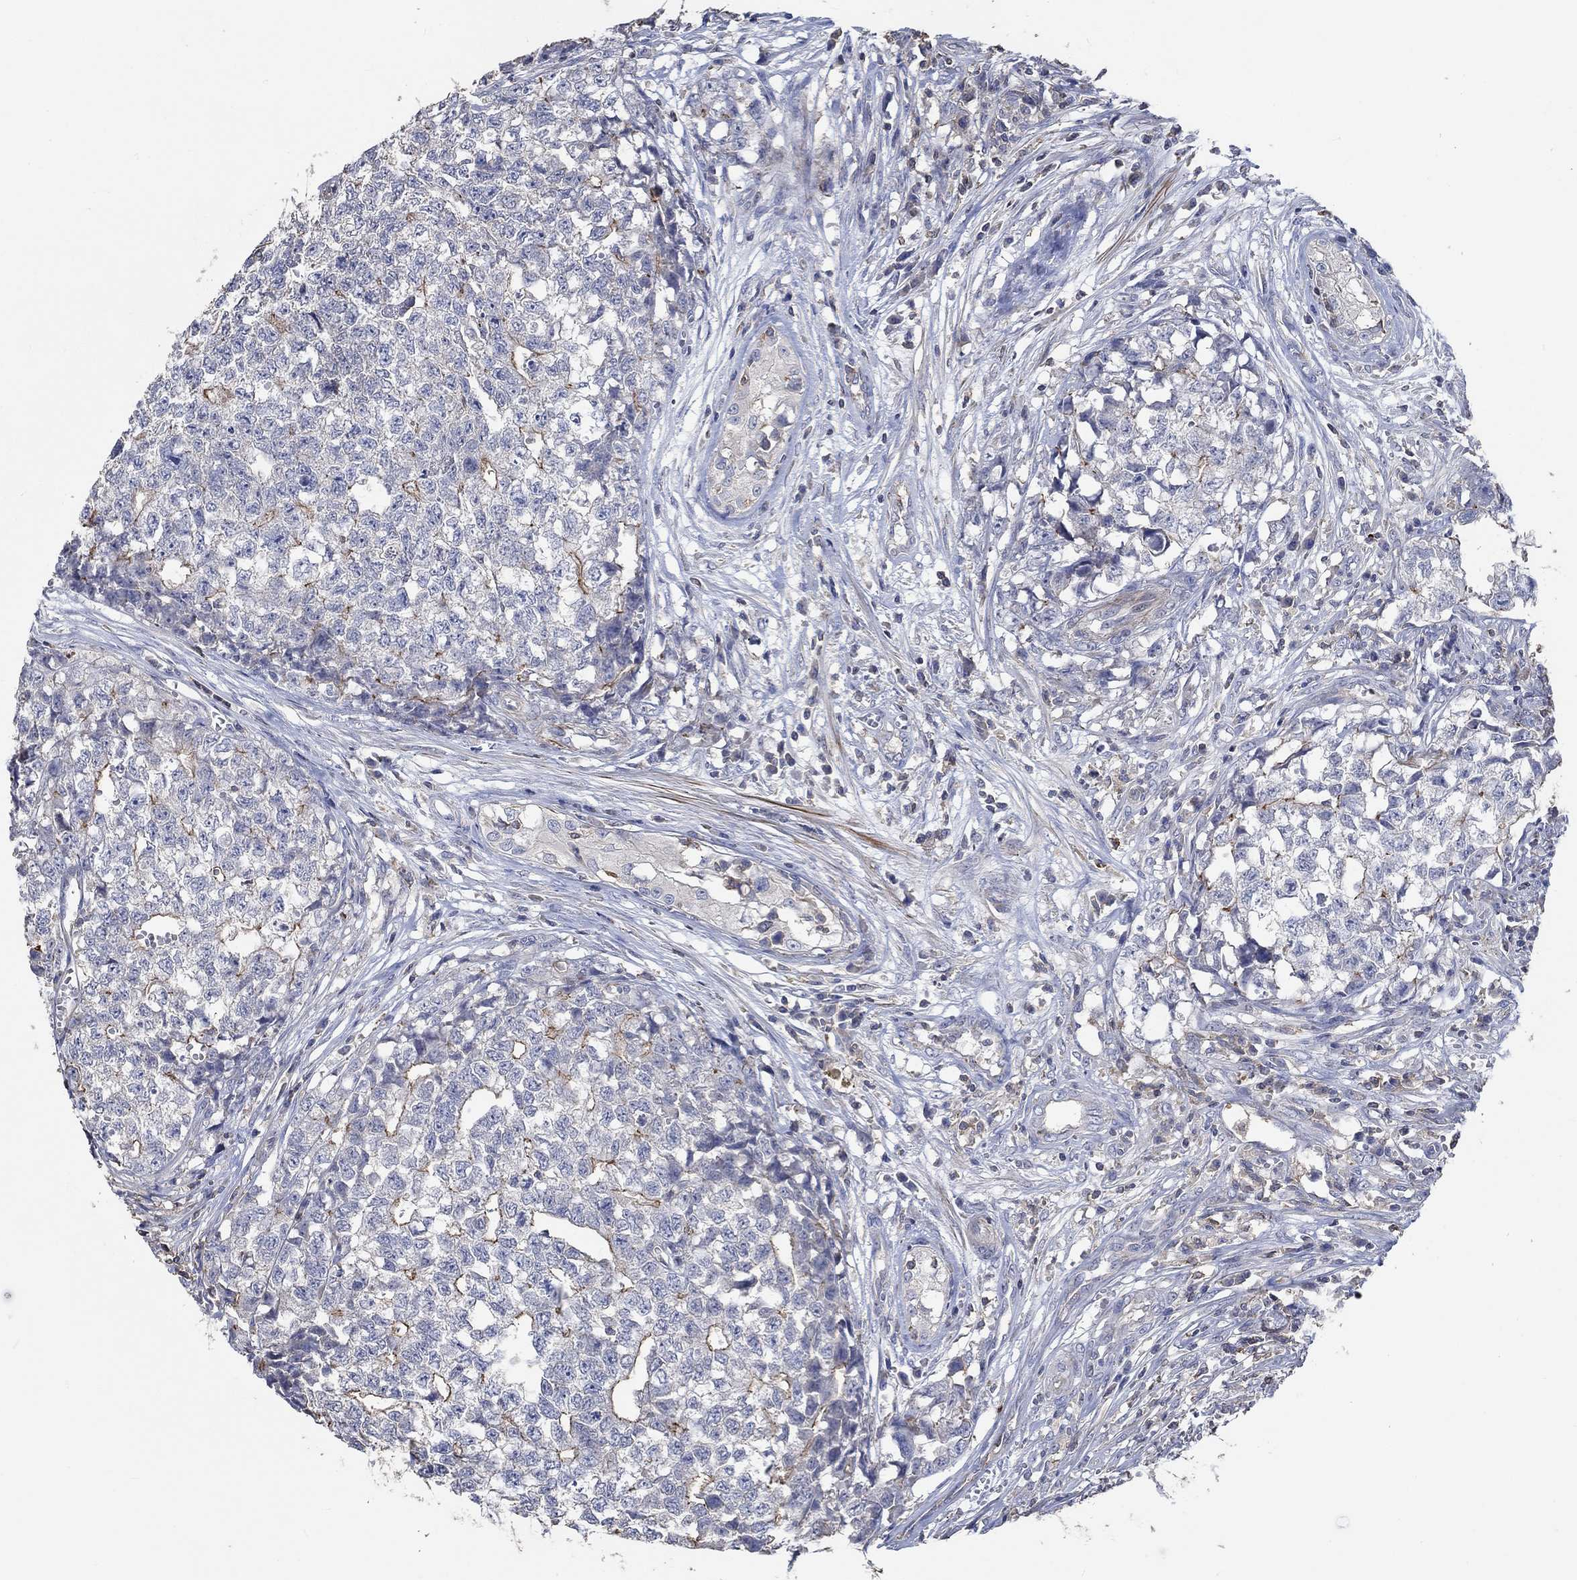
{"staining": {"intensity": "moderate", "quantity": "25%-75%", "location": "cytoplasmic/membranous"}, "tissue": "testis cancer", "cell_type": "Tumor cells", "image_type": "cancer", "snomed": [{"axis": "morphology", "description": "Seminoma, NOS"}, {"axis": "morphology", "description": "Carcinoma, Embryonal, NOS"}, {"axis": "topography", "description": "Testis"}], "caption": "IHC image of human testis cancer (embryonal carcinoma) stained for a protein (brown), which shows medium levels of moderate cytoplasmic/membranous expression in approximately 25%-75% of tumor cells.", "gene": "TNFAIP8L3", "patient": {"sex": "male", "age": 22}}